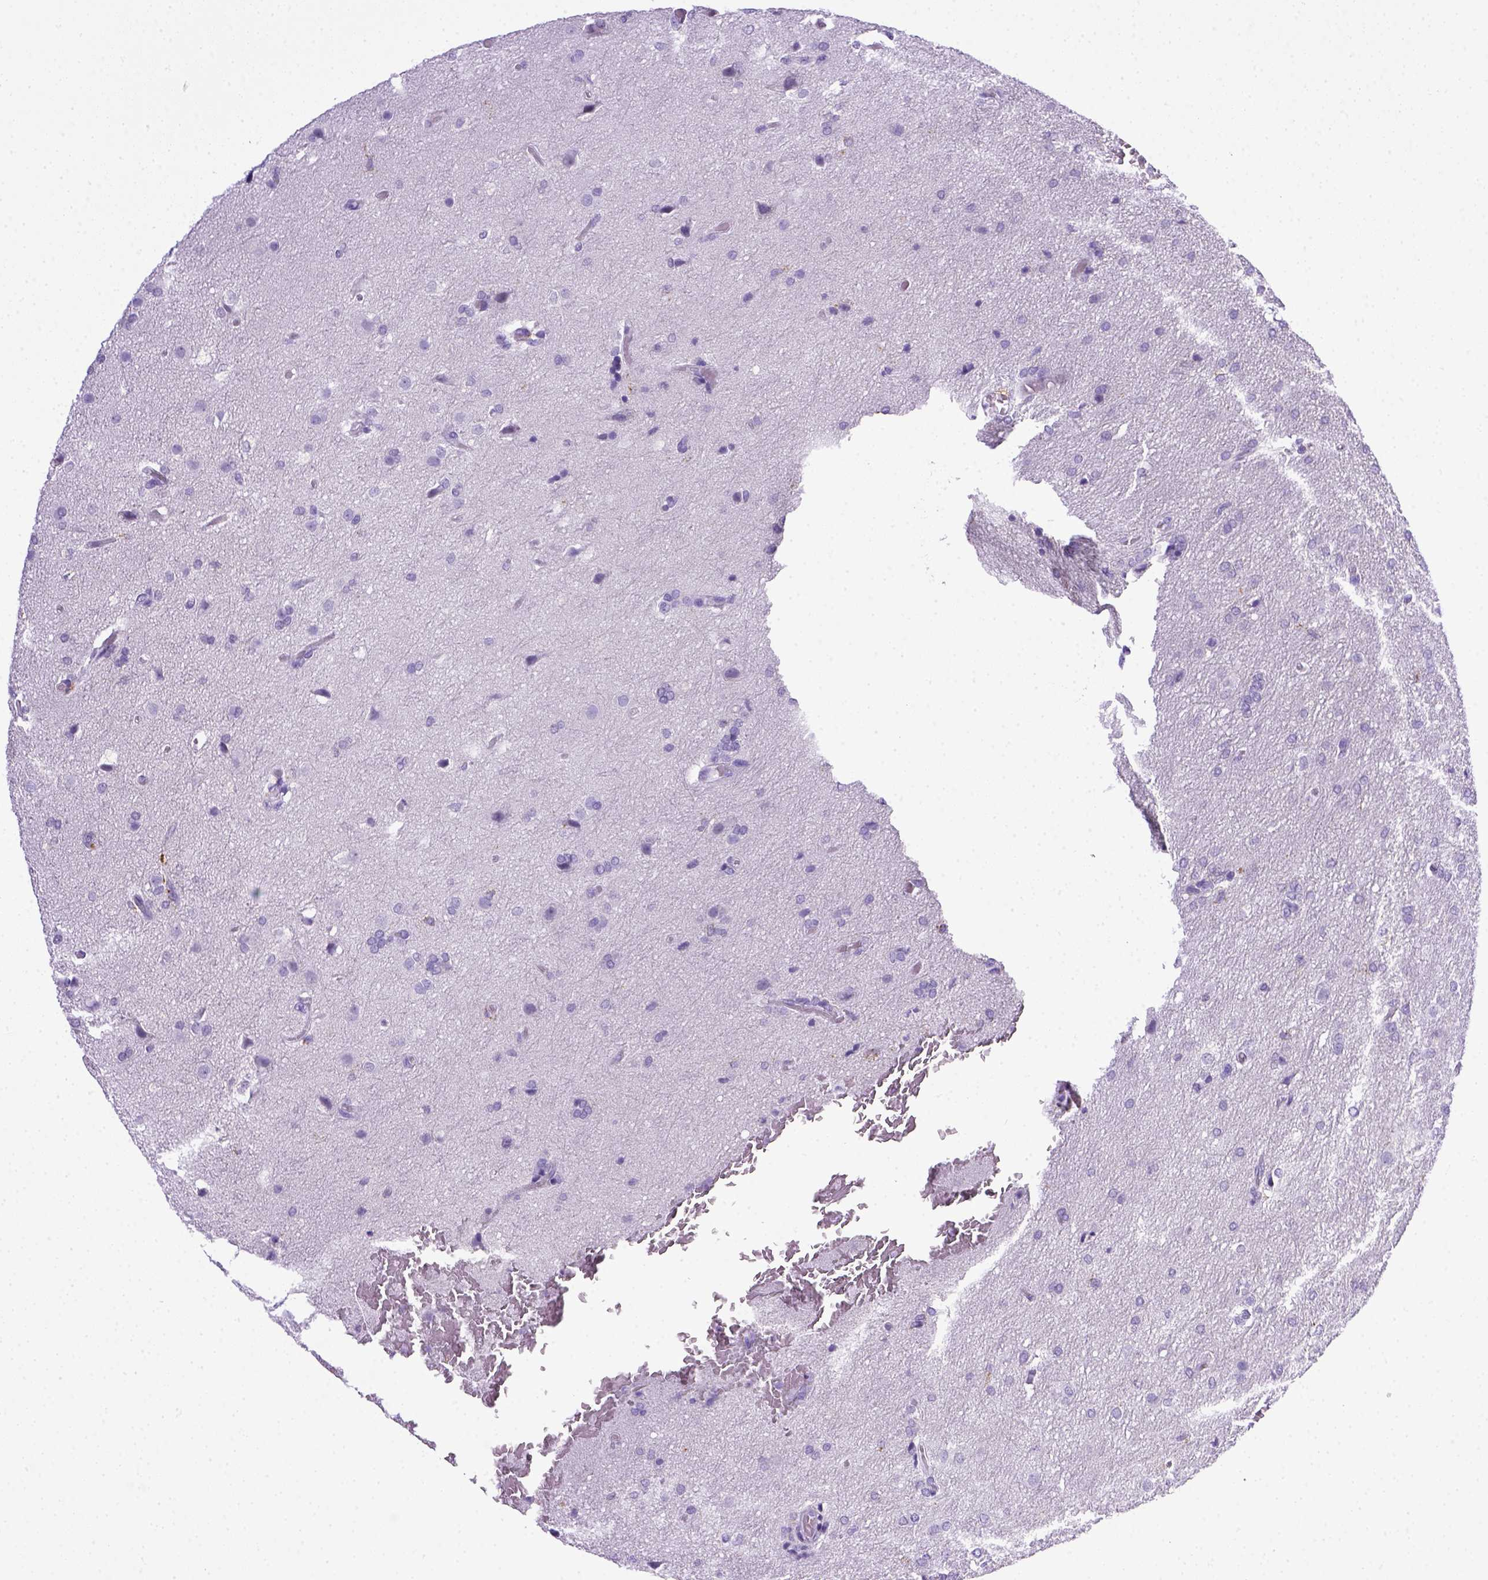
{"staining": {"intensity": "negative", "quantity": "none", "location": "none"}, "tissue": "glioma", "cell_type": "Tumor cells", "image_type": "cancer", "snomed": [{"axis": "morphology", "description": "Glioma, malignant, High grade"}, {"axis": "topography", "description": "Brain"}], "caption": "There is no significant expression in tumor cells of glioma.", "gene": "CD68", "patient": {"sex": "male", "age": 68}}